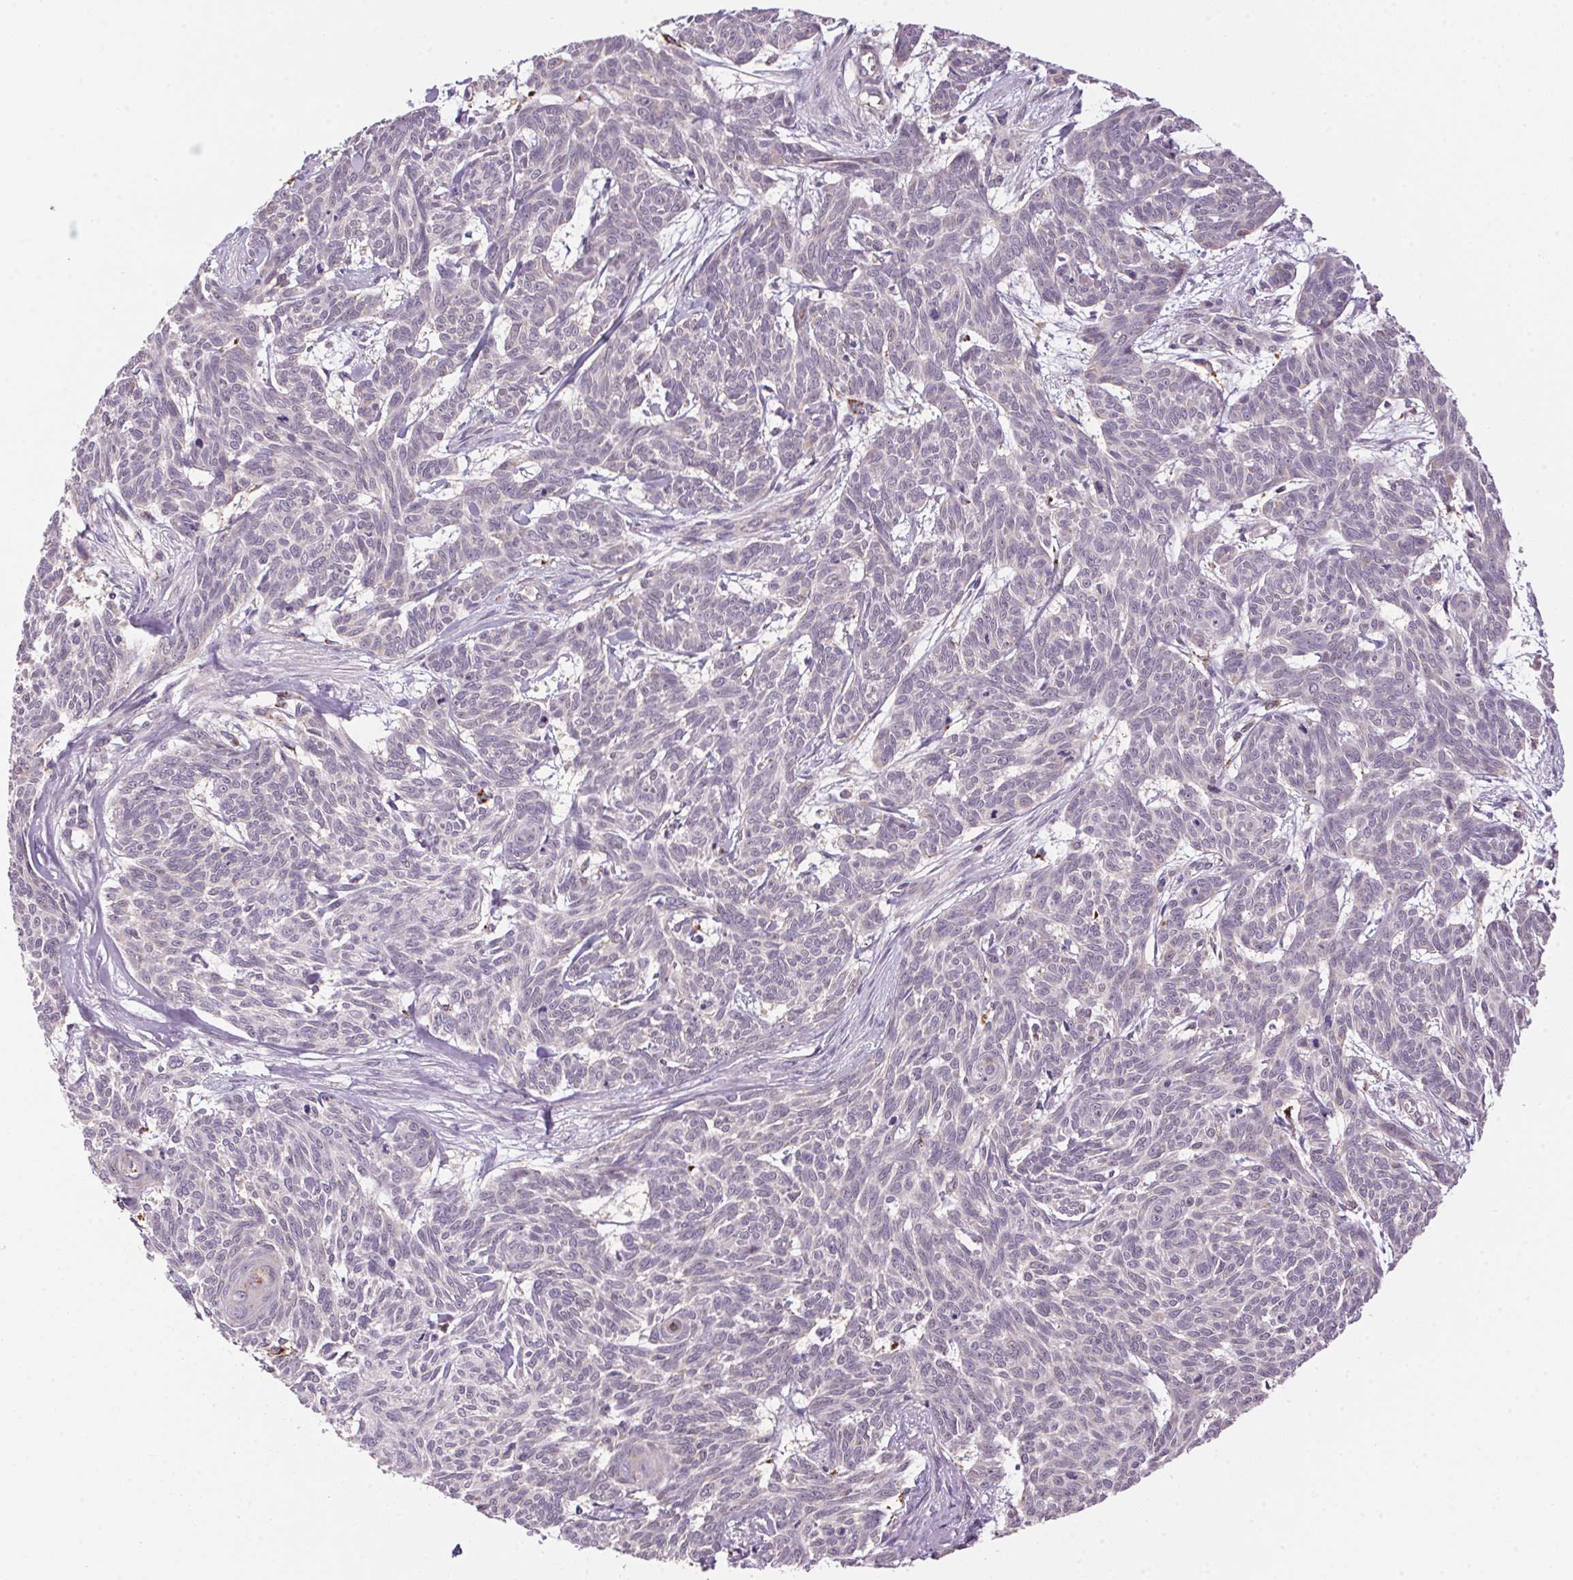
{"staining": {"intensity": "negative", "quantity": "none", "location": "none"}, "tissue": "skin cancer", "cell_type": "Tumor cells", "image_type": "cancer", "snomed": [{"axis": "morphology", "description": "Basal cell carcinoma"}, {"axis": "topography", "description": "Skin"}], "caption": "Skin cancer (basal cell carcinoma) was stained to show a protein in brown. There is no significant expression in tumor cells. (Stains: DAB (3,3'-diaminobenzidine) immunohistochemistry with hematoxylin counter stain, Microscopy: brightfield microscopy at high magnification).", "gene": "ADH5", "patient": {"sex": "female", "age": 93}}